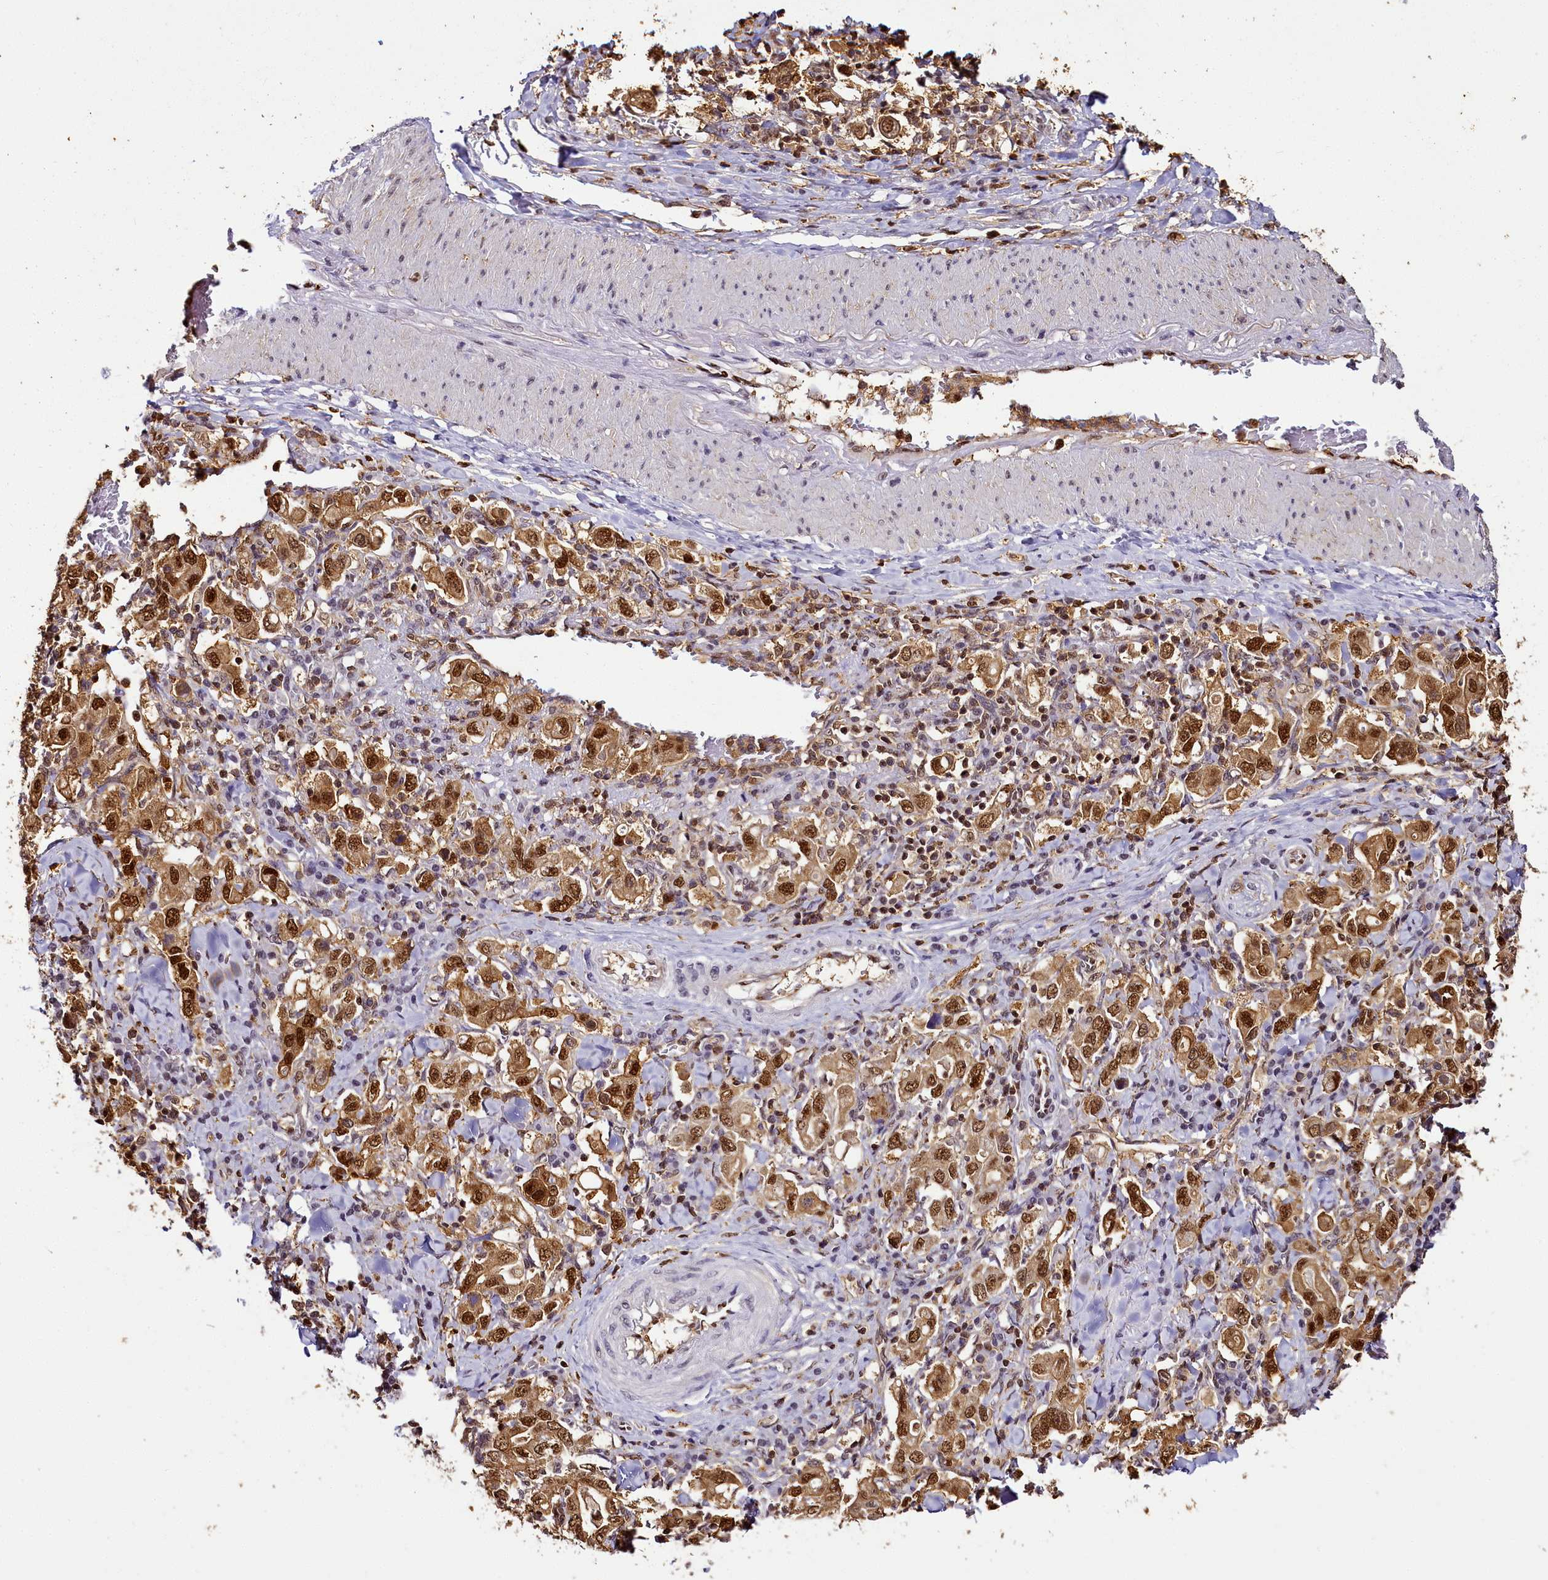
{"staining": {"intensity": "strong", "quantity": ">75%", "location": "cytoplasmic/membranous,nuclear"}, "tissue": "stomach cancer", "cell_type": "Tumor cells", "image_type": "cancer", "snomed": [{"axis": "morphology", "description": "Adenocarcinoma, NOS"}, {"axis": "topography", "description": "Stomach, upper"}], "caption": "Immunohistochemical staining of human adenocarcinoma (stomach) reveals strong cytoplasmic/membranous and nuclear protein staining in about >75% of tumor cells.", "gene": "PPP4C", "patient": {"sex": "male", "age": 62}}